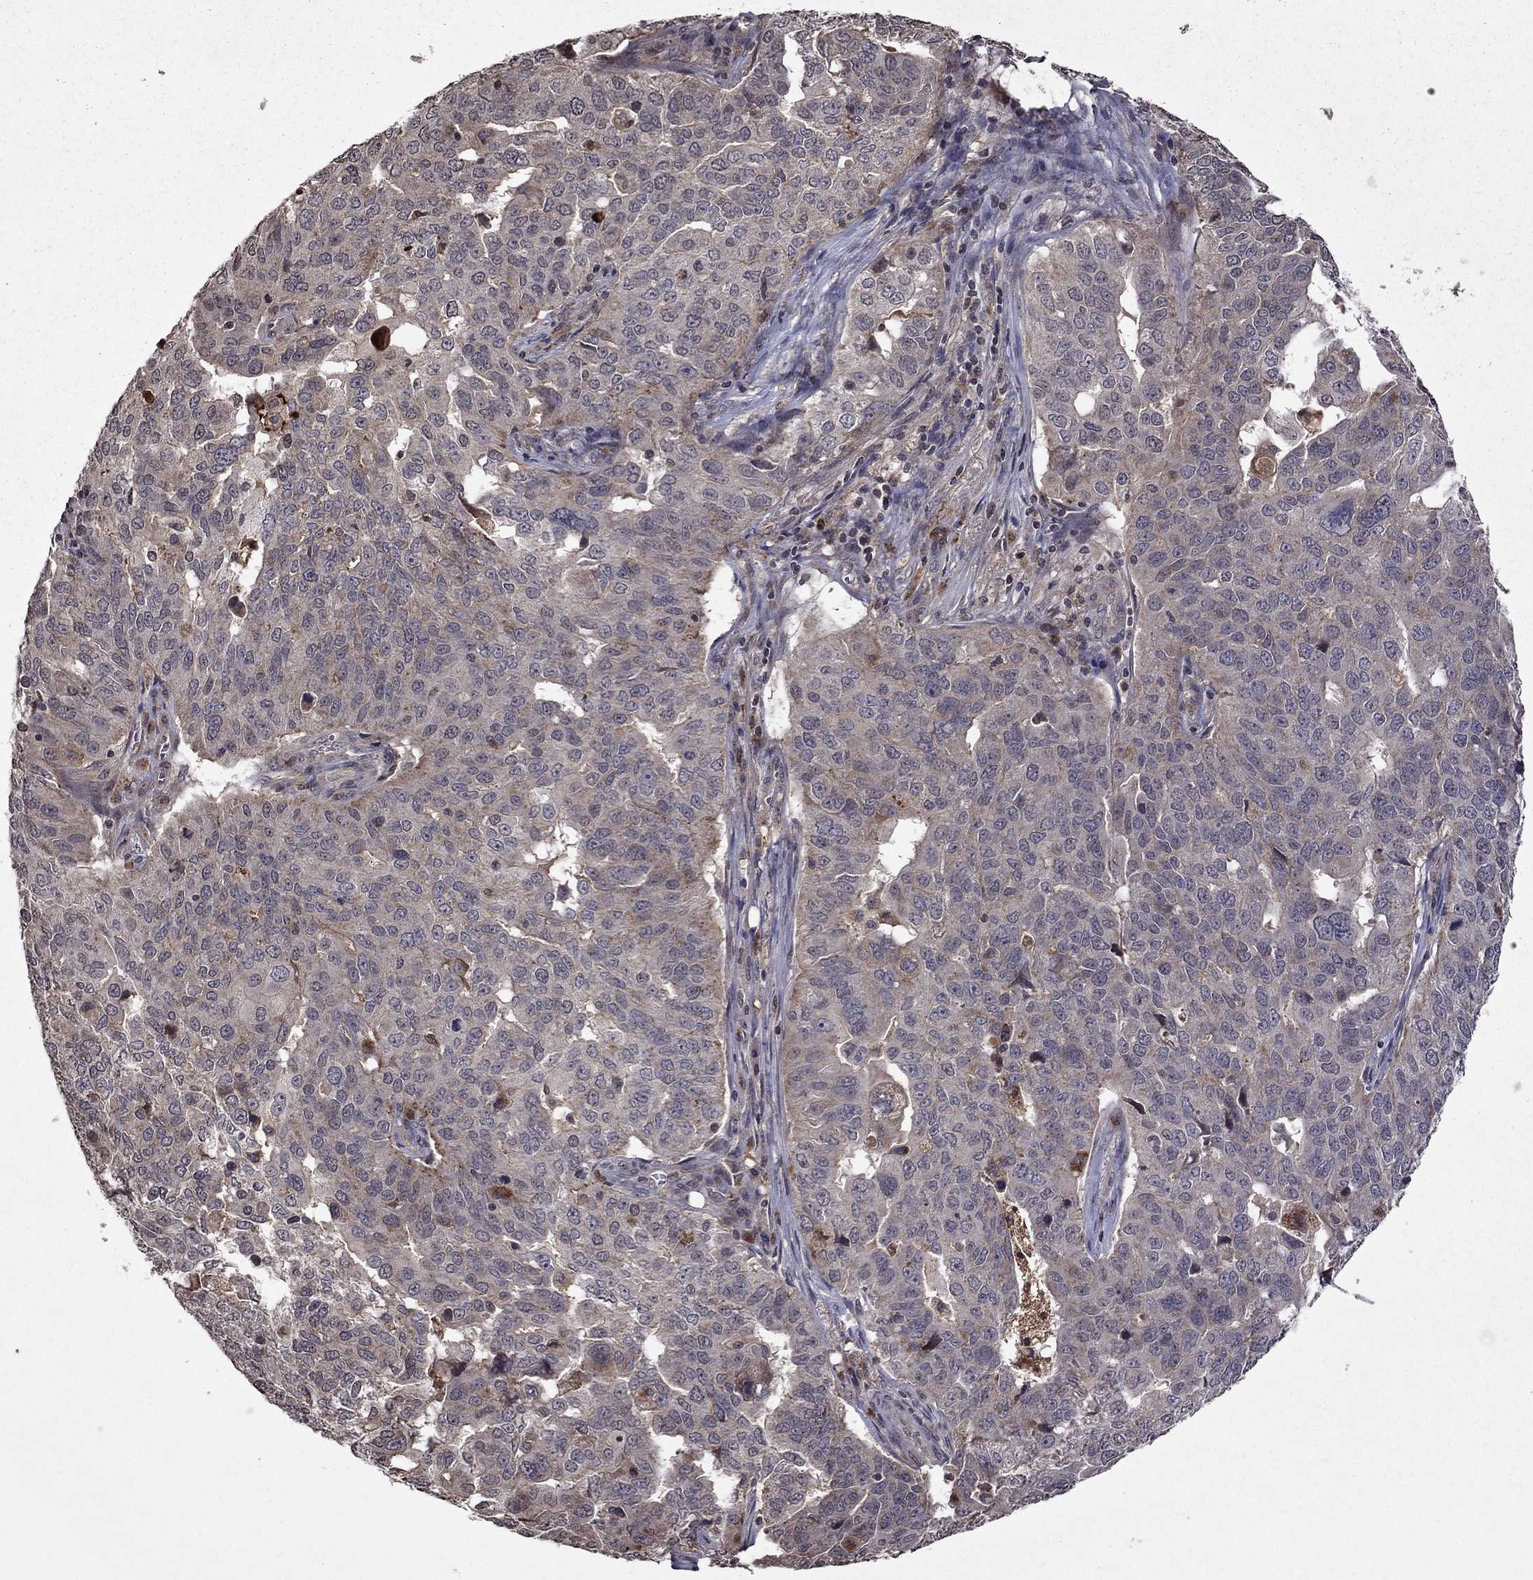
{"staining": {"intensity": "weak", "quantity": "<25%", "location": "cytoplasmic/membranous"}, "tissue": "ovarian cancer", "cell_type": "Tumor cells", "image_type": "cancer", "snomed": [{"axis": "morphology", "description": "Carcinoma, endometroid"}, {"axis": "topography", "description": "Soft tissue"}, {"axis": "topography", "description": "Ovary"}], "caption": "Human endometroid carcinoma (ovarian) stained for a protein using IHC shows no positivity in tumor cells.", "gene": "NLGN1", "patient": {"sex": "female", "age": 52}}